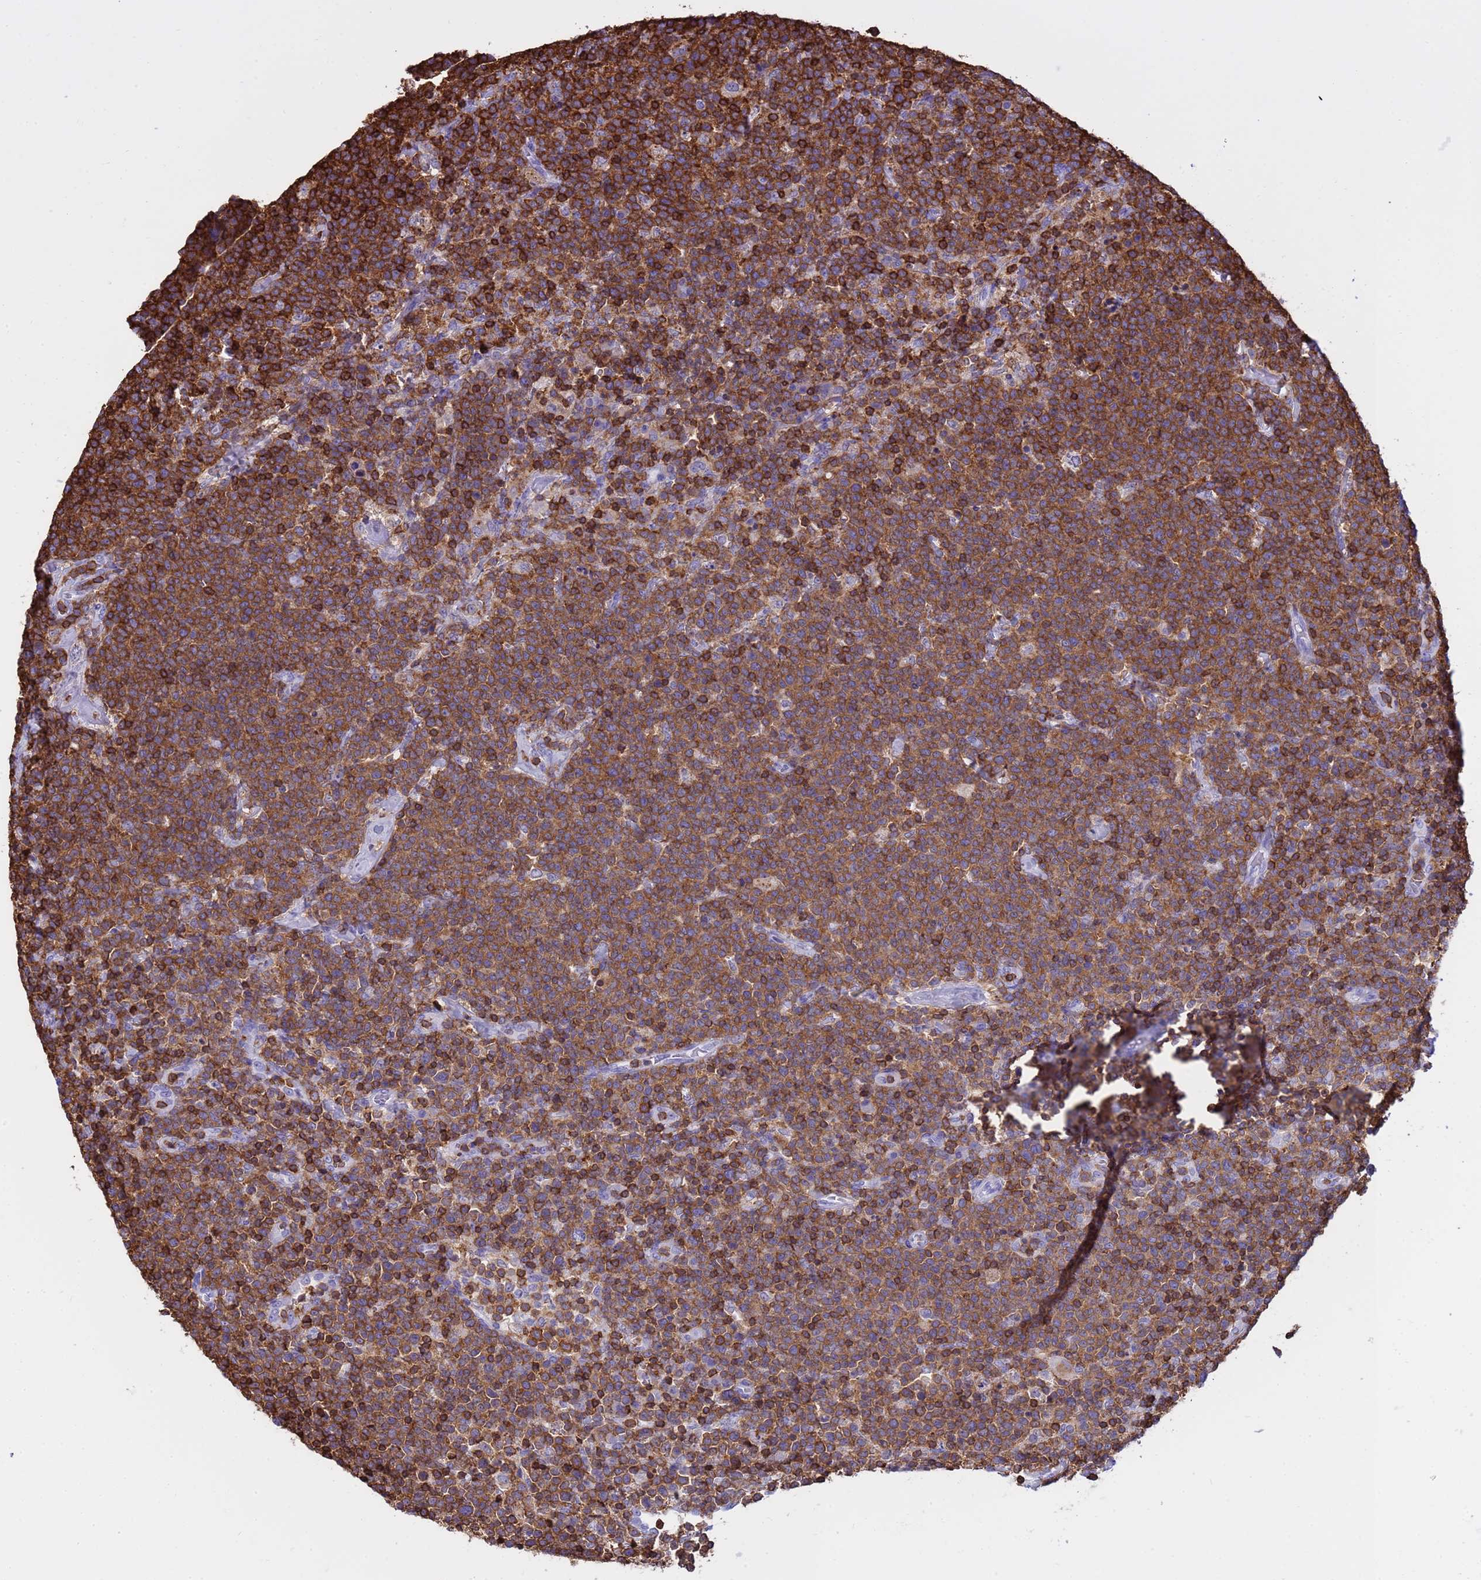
{"staining": {"intensity": "strong", "quantity": ">75%", "location": "cytoplasmic/membranous"}, "tissue": "lymphoma", "cell_type": "Tumor cells", "image_type": "cancer", "snomed": [{"axis": "morphology", "description": "Malignant lymphoma, non-Hodgkin's type, High grade"}, {"axis": "topography", "description": "Lymph node"}], "caption": "The image displays staining of malignant lymphoma, non-Hodgkin's type (high-grade), revealing strong cytoplasmic/membranous protein staining (brown color) within tumor cells.", "gene": "IRF5", "patient": {"sex": "male", "age": 61}}